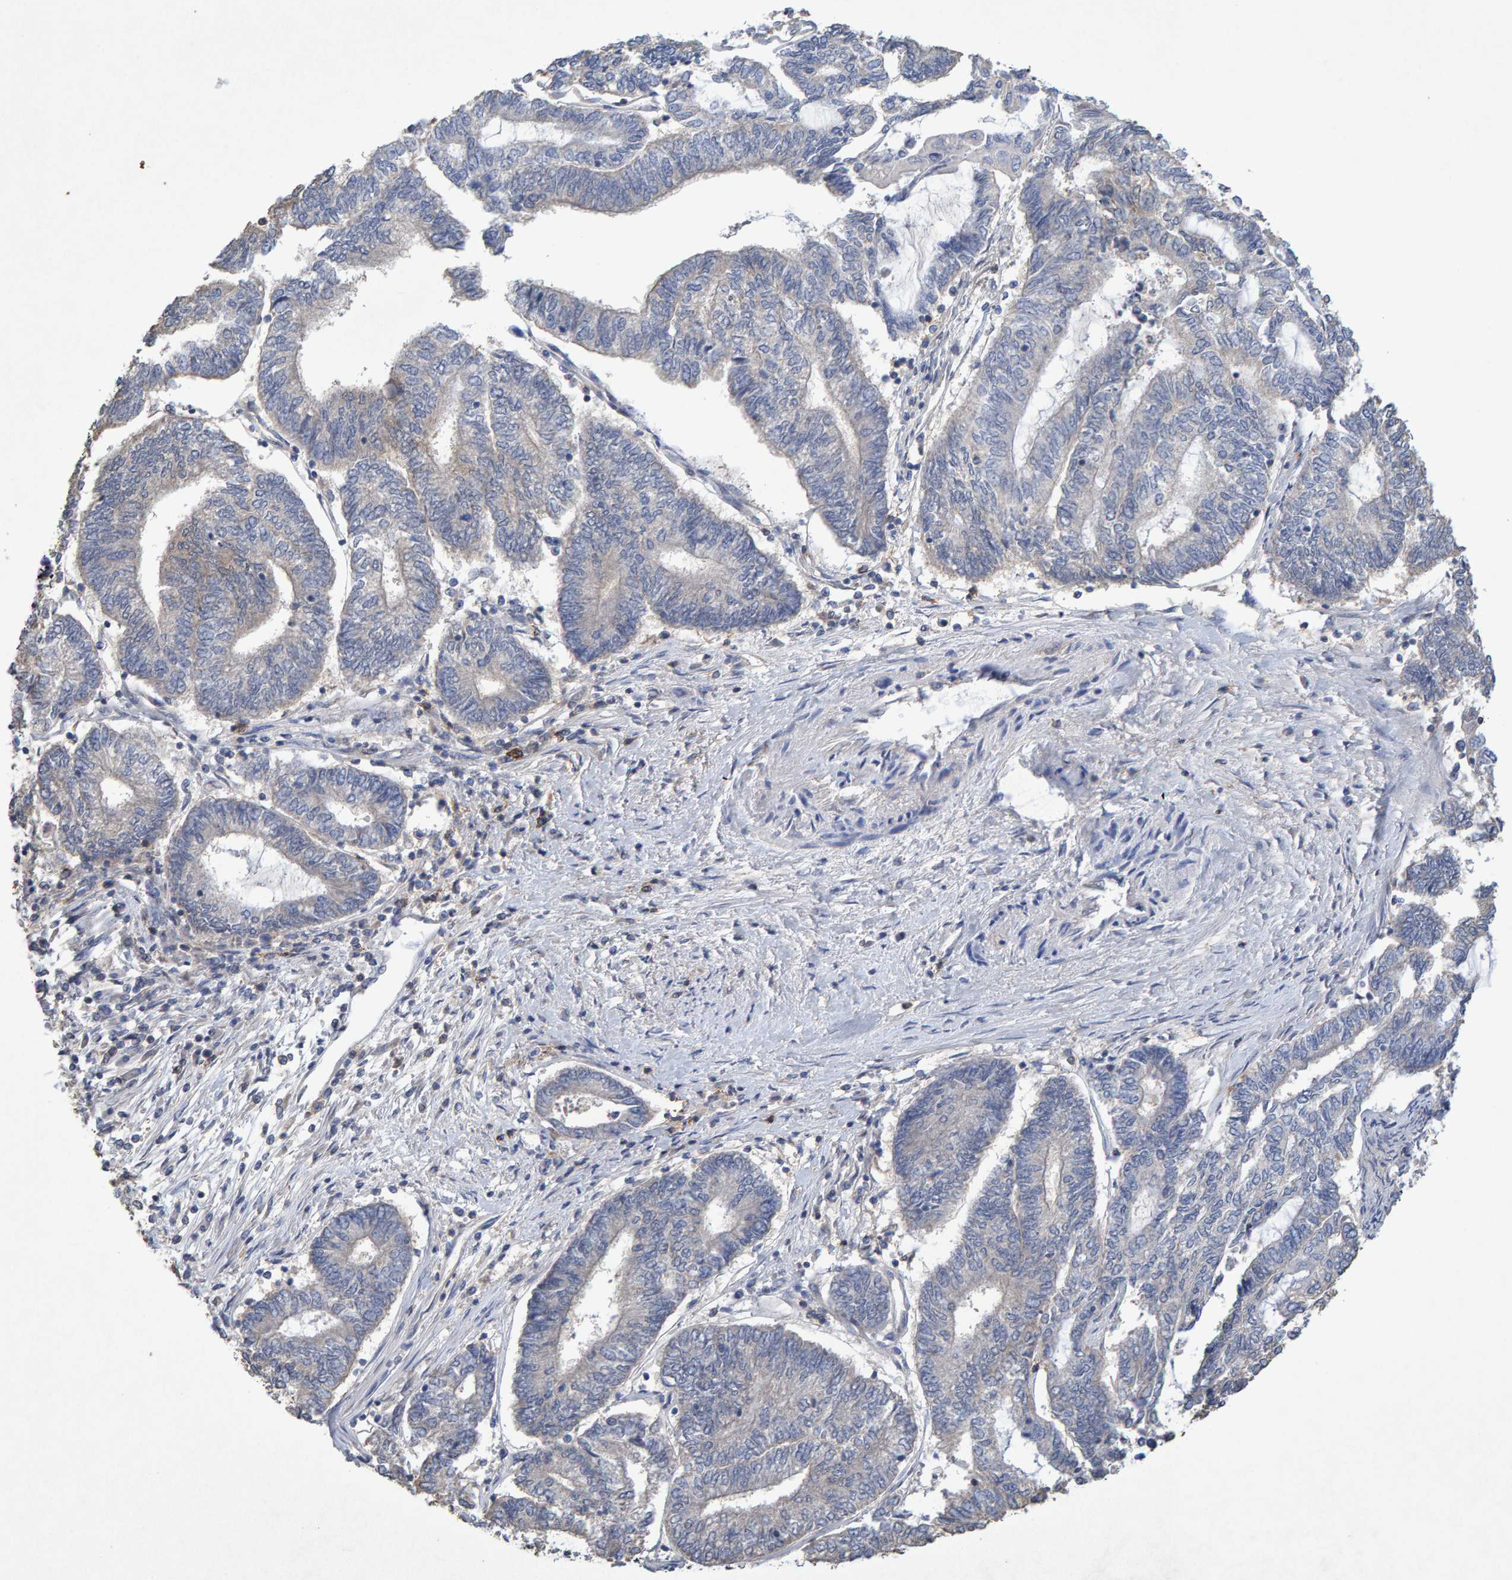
{"staining": {"intensity": "negative", "quantity": "none", "location": "none"}, "tissue": "endometrial cancer", "cell_type": "Tumor cells", "image_type": "cancer", "snomed": [{"axis": "morphology", "description": "Adenocarcinoma, NOS"}, {"axis": "topography", "description": "Uterus"}, {"axis": "topography", "description": "Endometrium"}], "caption": "High power microscopy photomicrograph of an immunohistochemistry image of endometrial cancer (adenocarcinoma), revealing no significant staining in tumor cells.", "gene": "CTH", "patient": {"sex": "female", "age": 70}}